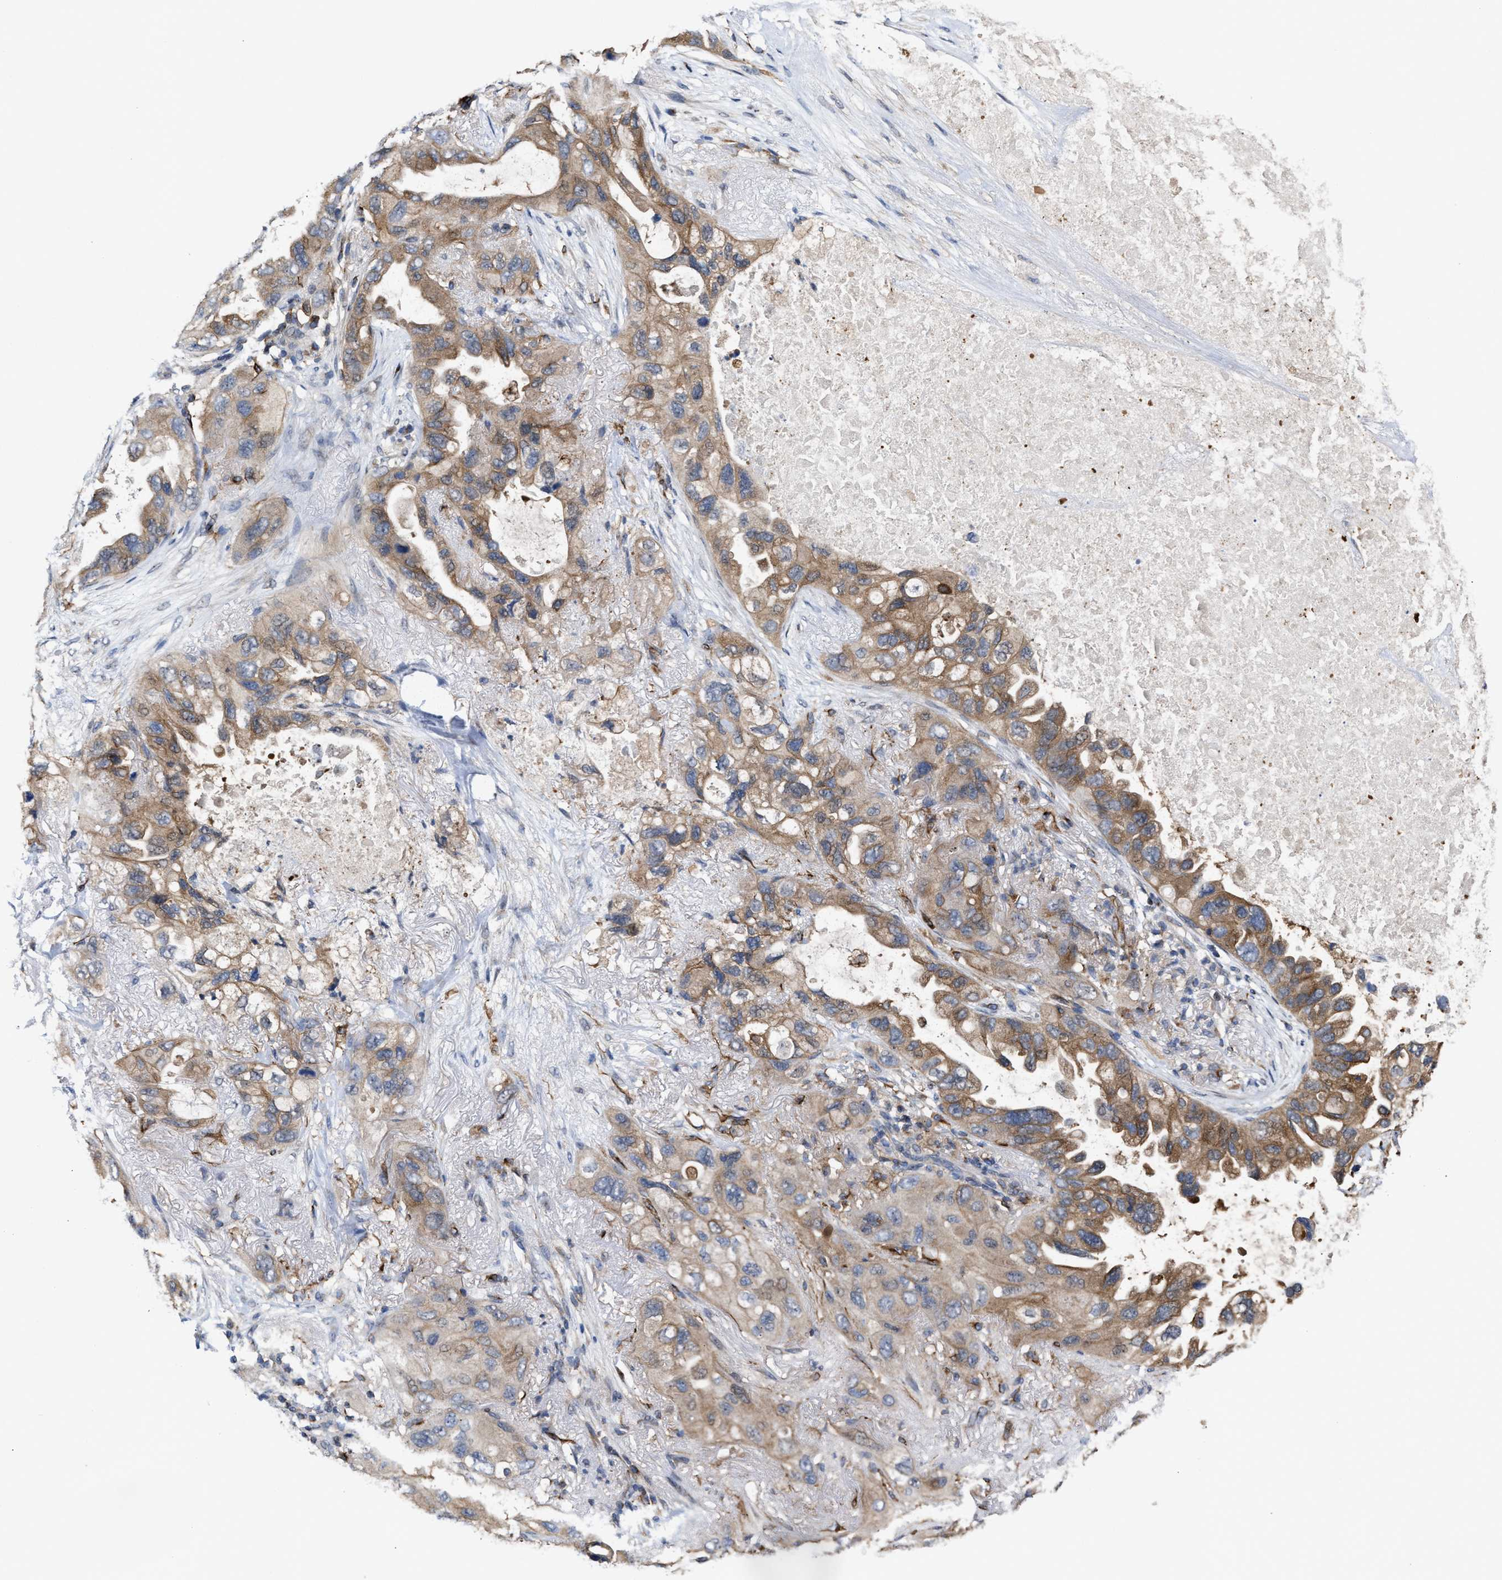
{"staining": {"intensity": "moderate", "quantity": ">75%", "location": "cytoplasmic/membranous"}, "tissue": "lung cancer", "cell_type": "Tumor cells", "image_type": "cancer", "snomed": [{"axis": "morphology", "description": "Squamous cell carcinoma, NOS"}, {"axis": "topography", "description": "Lung"}], "caption": "Immunohistochemical staining of human lung squamous cell carcinoma reveals moderate cytoplasmic/membranous protein positivity in about >75% of tumor cells. (Stains: DAB (3,3'-diaminobenzidine) in brown, nuclei in blue, Microscopy: brightfield microscopy at high magnification).", "gene": "BBLN", "patient": {"sex": "female", "age": 73}}